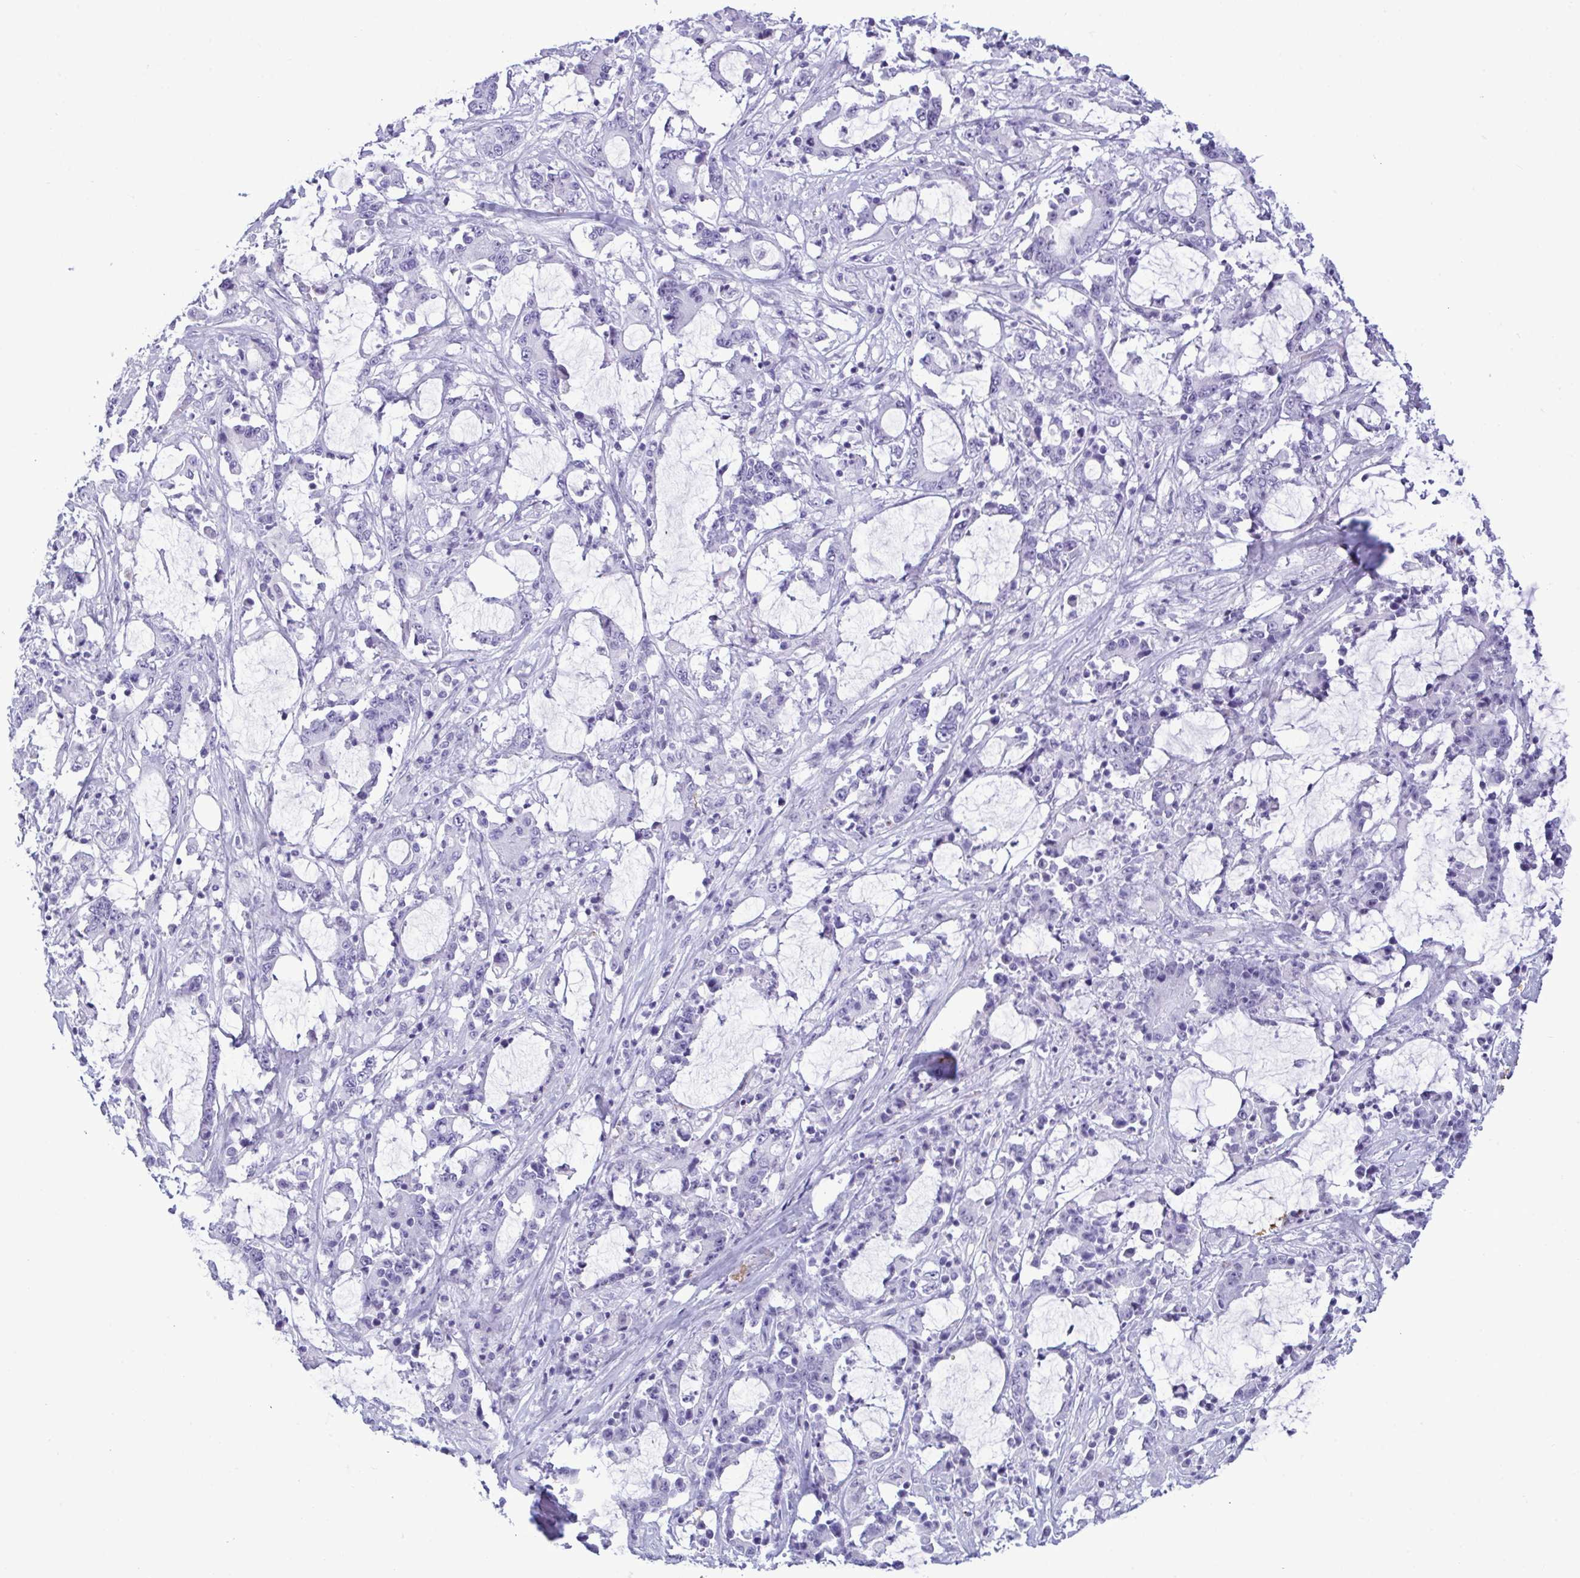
{"staining": {"intensity": "negative", "quantity": "none", "location": "none"}, "tissue": "stomach cancer", "cell_type": "Tumor cells", "image_type": "cancer", "snomed": [{"axis": "morphology", "description": "Adenocarcinoma, NOS"}, {"axis": "topography", "description": "Stomach, upper"}], "caption": "High power microscopy photomicrograph of an IHC photomicrograph of stomach adenocarcinoma, revealing no significant positivity in tumor cells.", "gene": "ELN", "patient": {"sex": "male", "age": 68}}